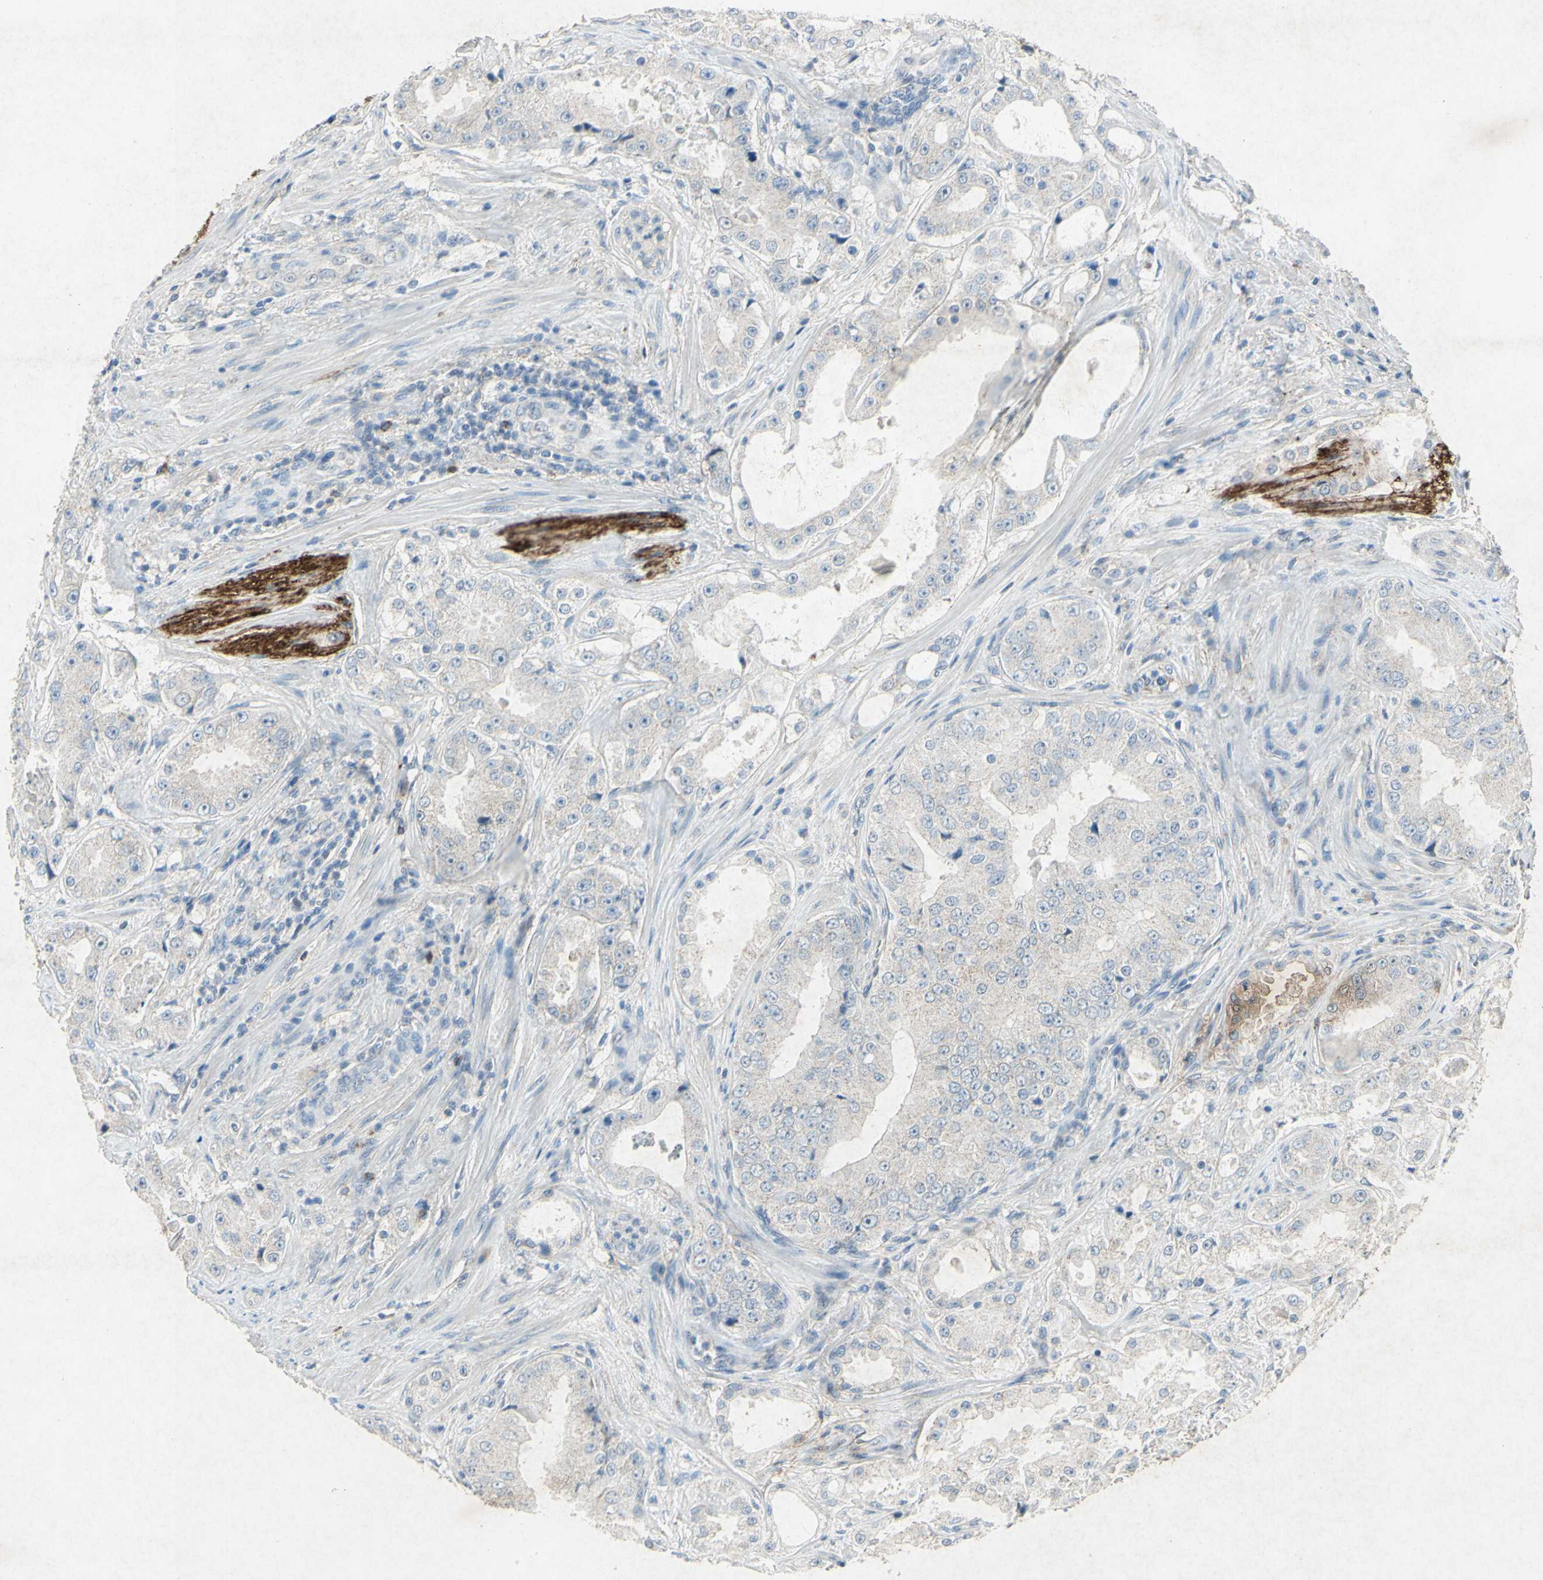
{"staining": {"intensity": "moderate", "quantity": "<25%", "location": "cytoplasmic/membranous"}, "tissue": "prostate cancer", "cell_type": "Tumor cells", "image_type": "cancer", "snomed": [{"axis": "morphology", "description": "Adenocarcinoma, High grade"}, {"axis": "topography", "description": "Prostate"}], "caption": "Prostate cancer tissue reveals moderate cytoplasmic/membranous expression in about <25% of tumor cells", "gene": "SNAP91", "patient": {"sex": "male", "age": 73}}